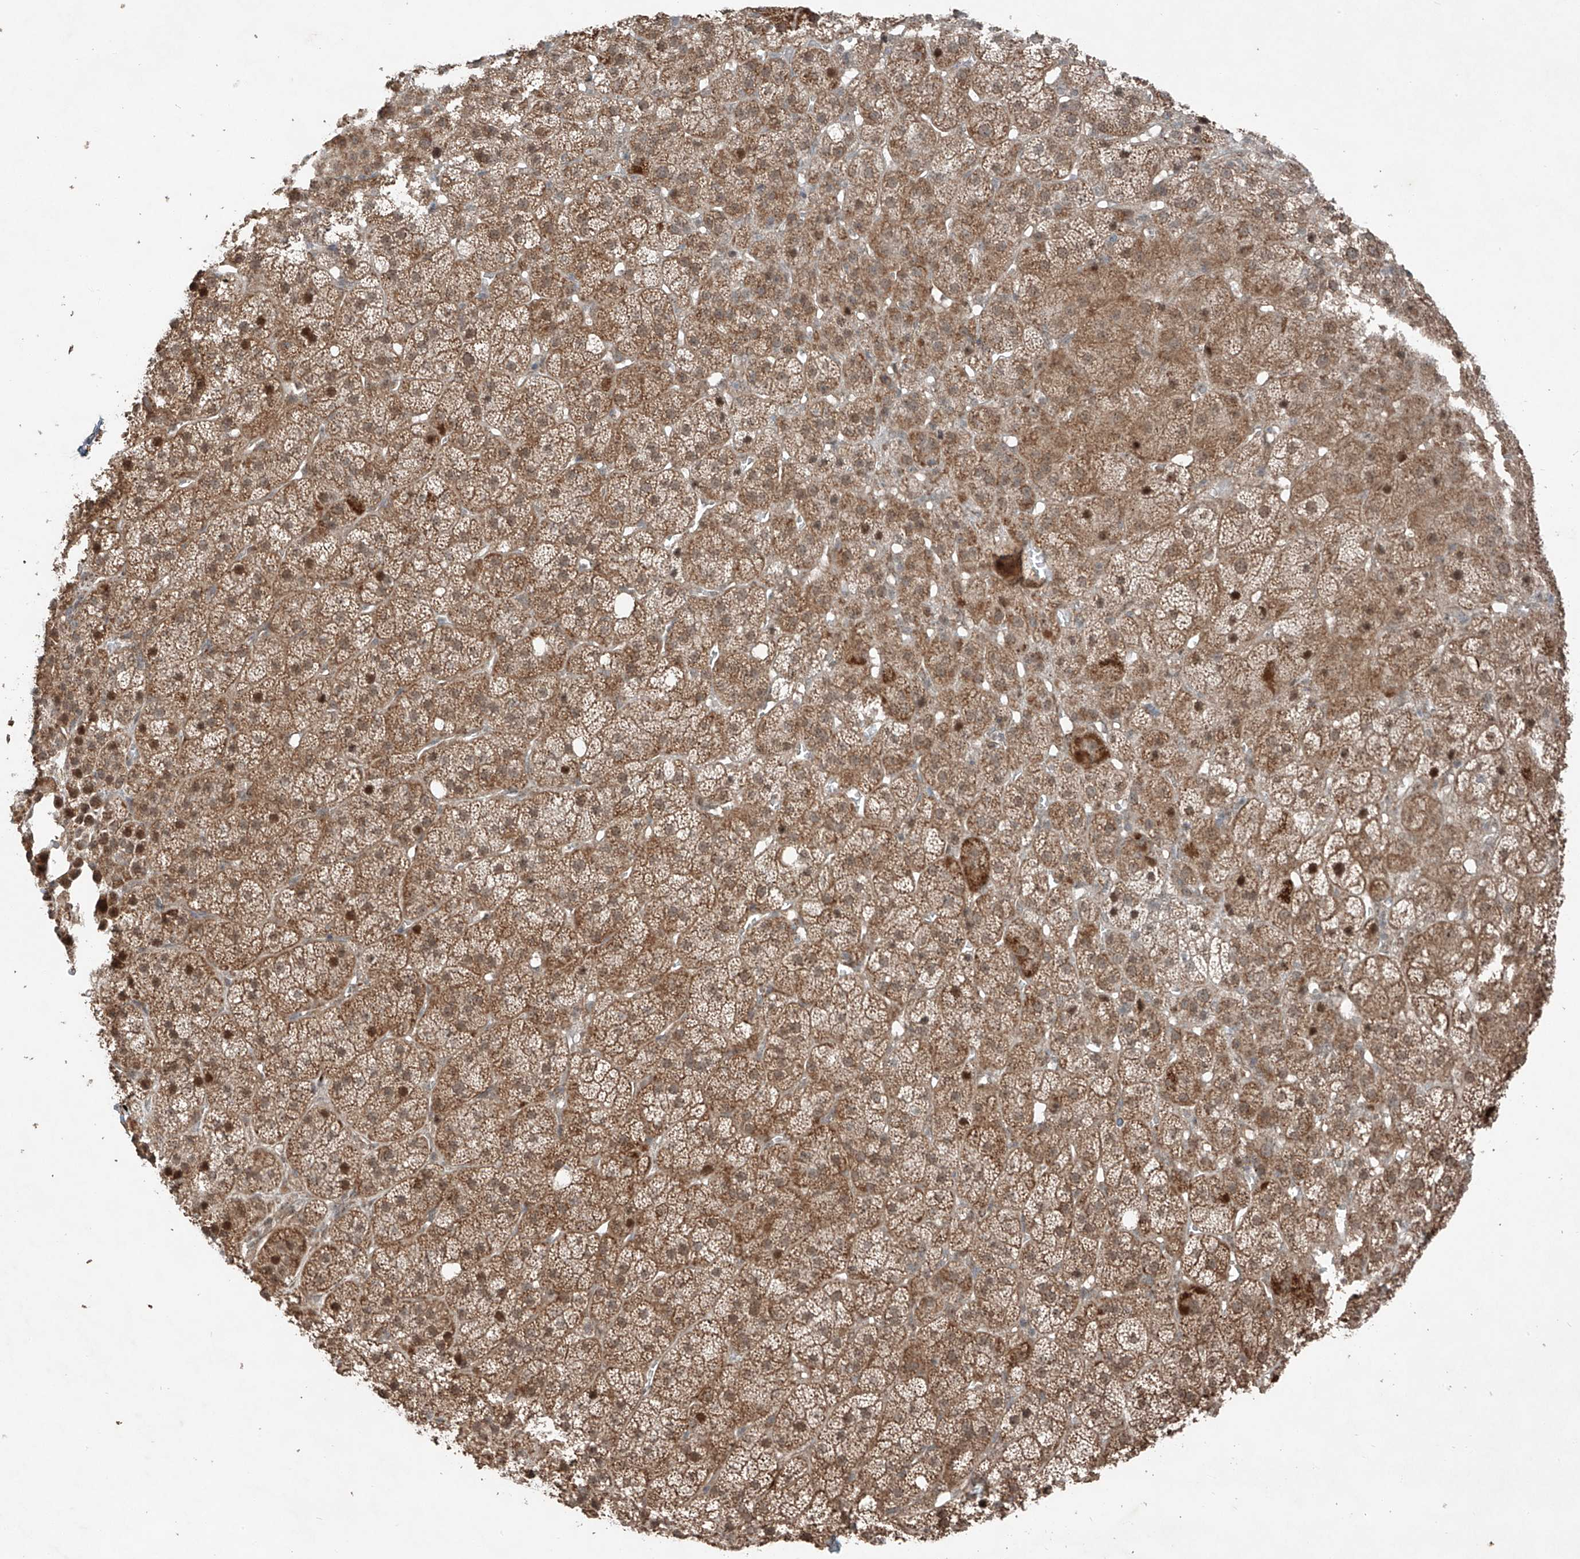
{"staining": {"intensity": "moderate", "quantity": ">75%", "location": "cytoplasmic/membranous,nuclear"}, "tissue": "adrenal gland", "cell_type": "Glandular cells", "image_type": "normal", "snomed": [{"axis": "morphology", "description": "Normal tissue, NOS"}, {"axis": "topography", "description": "Adrenal gland"}], "caption": "DAB (3,3'-diaminobenzidine) immunohistochemical staining of normal human adrenal gland exhibits moderate cytoplasmic/membranous,nuclear protein expression in approximately >75% of glandular cells.", "gene": "ZNF620", "patient": {"sex": "female", "age": 57}}